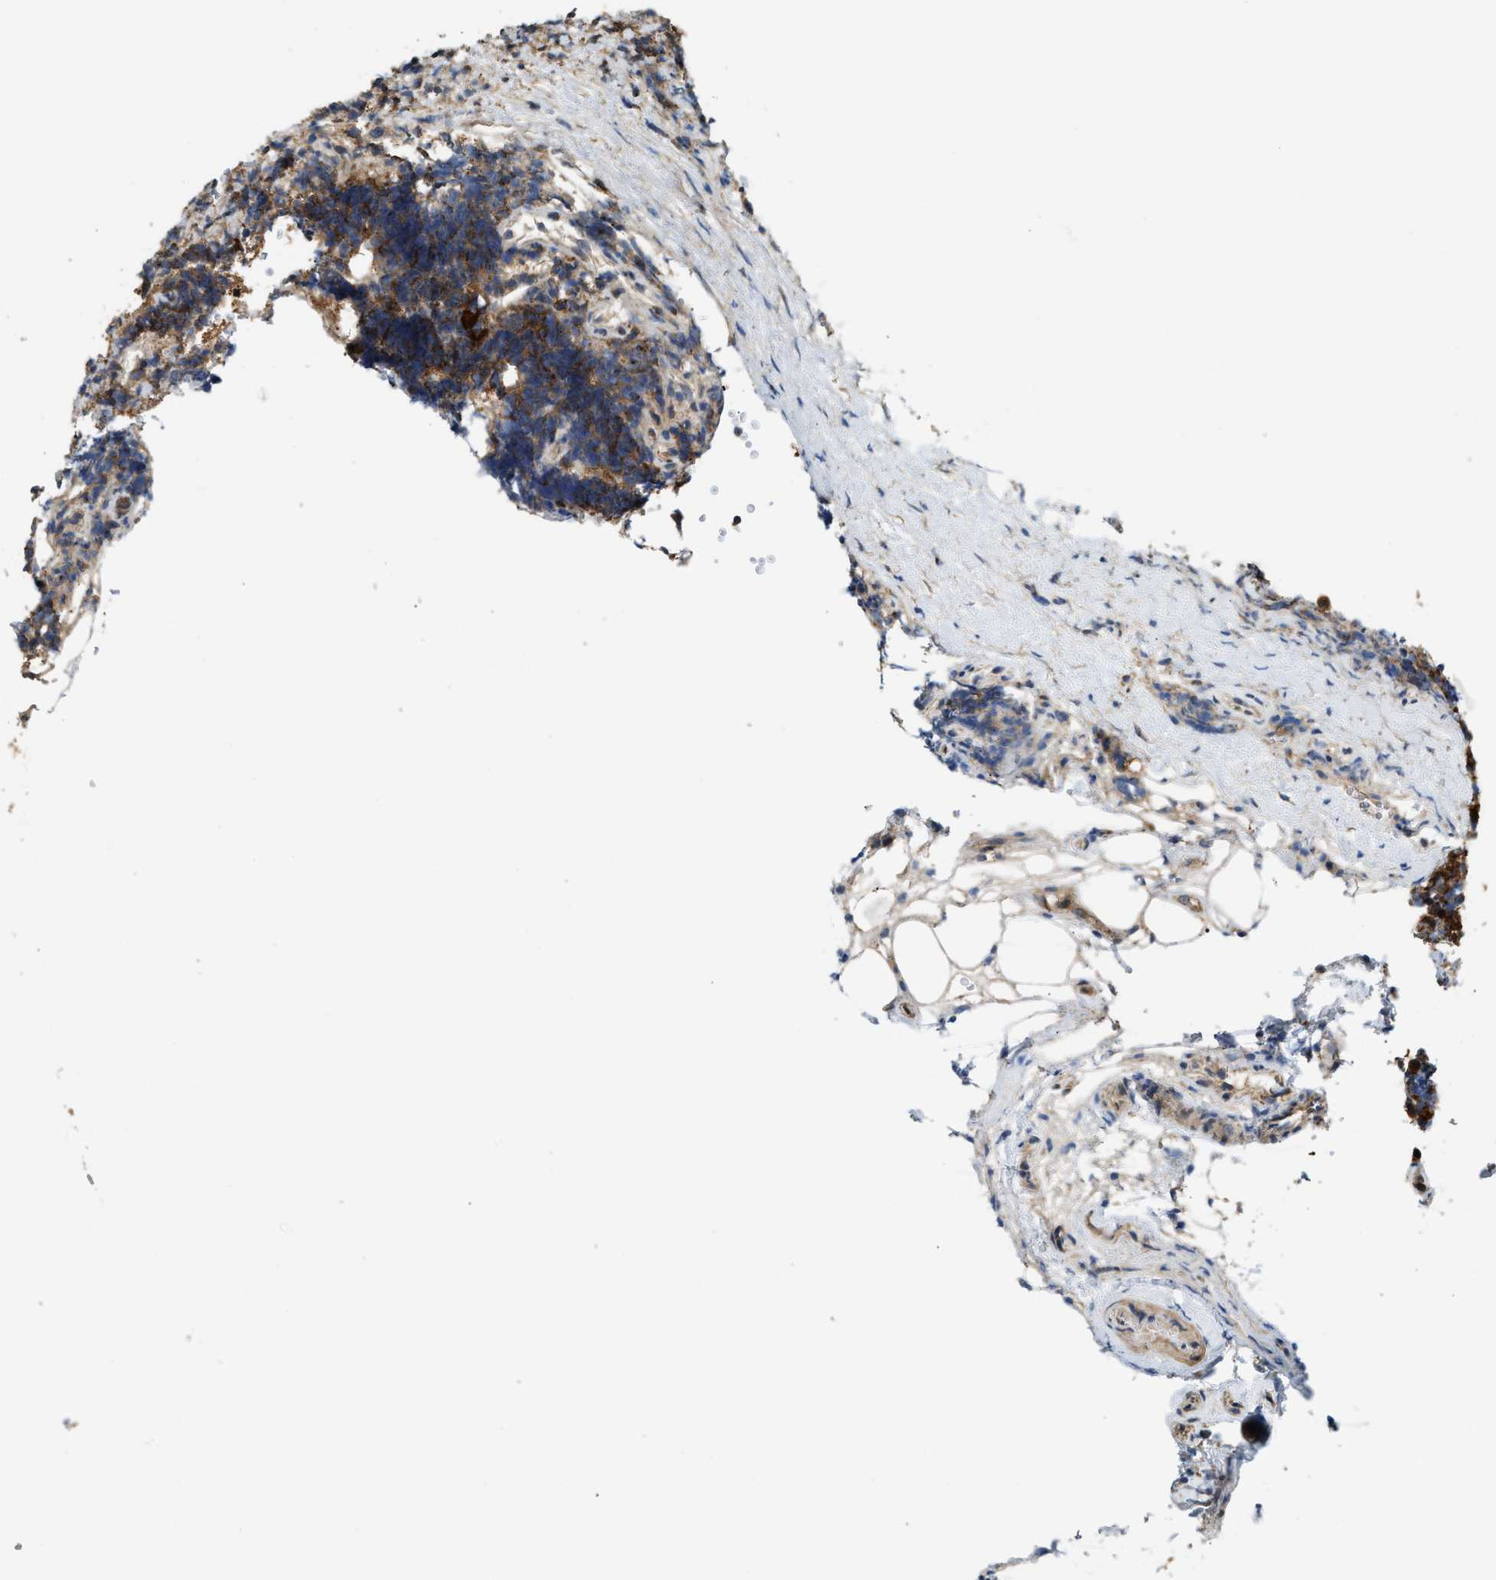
{"staining": {"intensity": "moderate", "quantity": ">75%", "location": "cytoplasmic/membranous"}, "tissue": "lymphoma", "cell_type": "Tumor cells", "image_type": "cancer", "snomed": [{"axis": "morphology", "description": "Malignant lymphoma, non-Hodgkin's type, High grade"}, {"axis": "topography", "description": "Lymph node"}], "caption": "Immunohistochemical staining of lymphoma exhibits medium levels of moderate cytoplasmic/membranous protein positivity in about >75% of tumor cells. (Stains: DAB in brown, nuclei in blue, Microscopy: brightfield microscopy at high magnification).", "gene": "SNX5", "patient": {"sex": "female", "age": 76}}